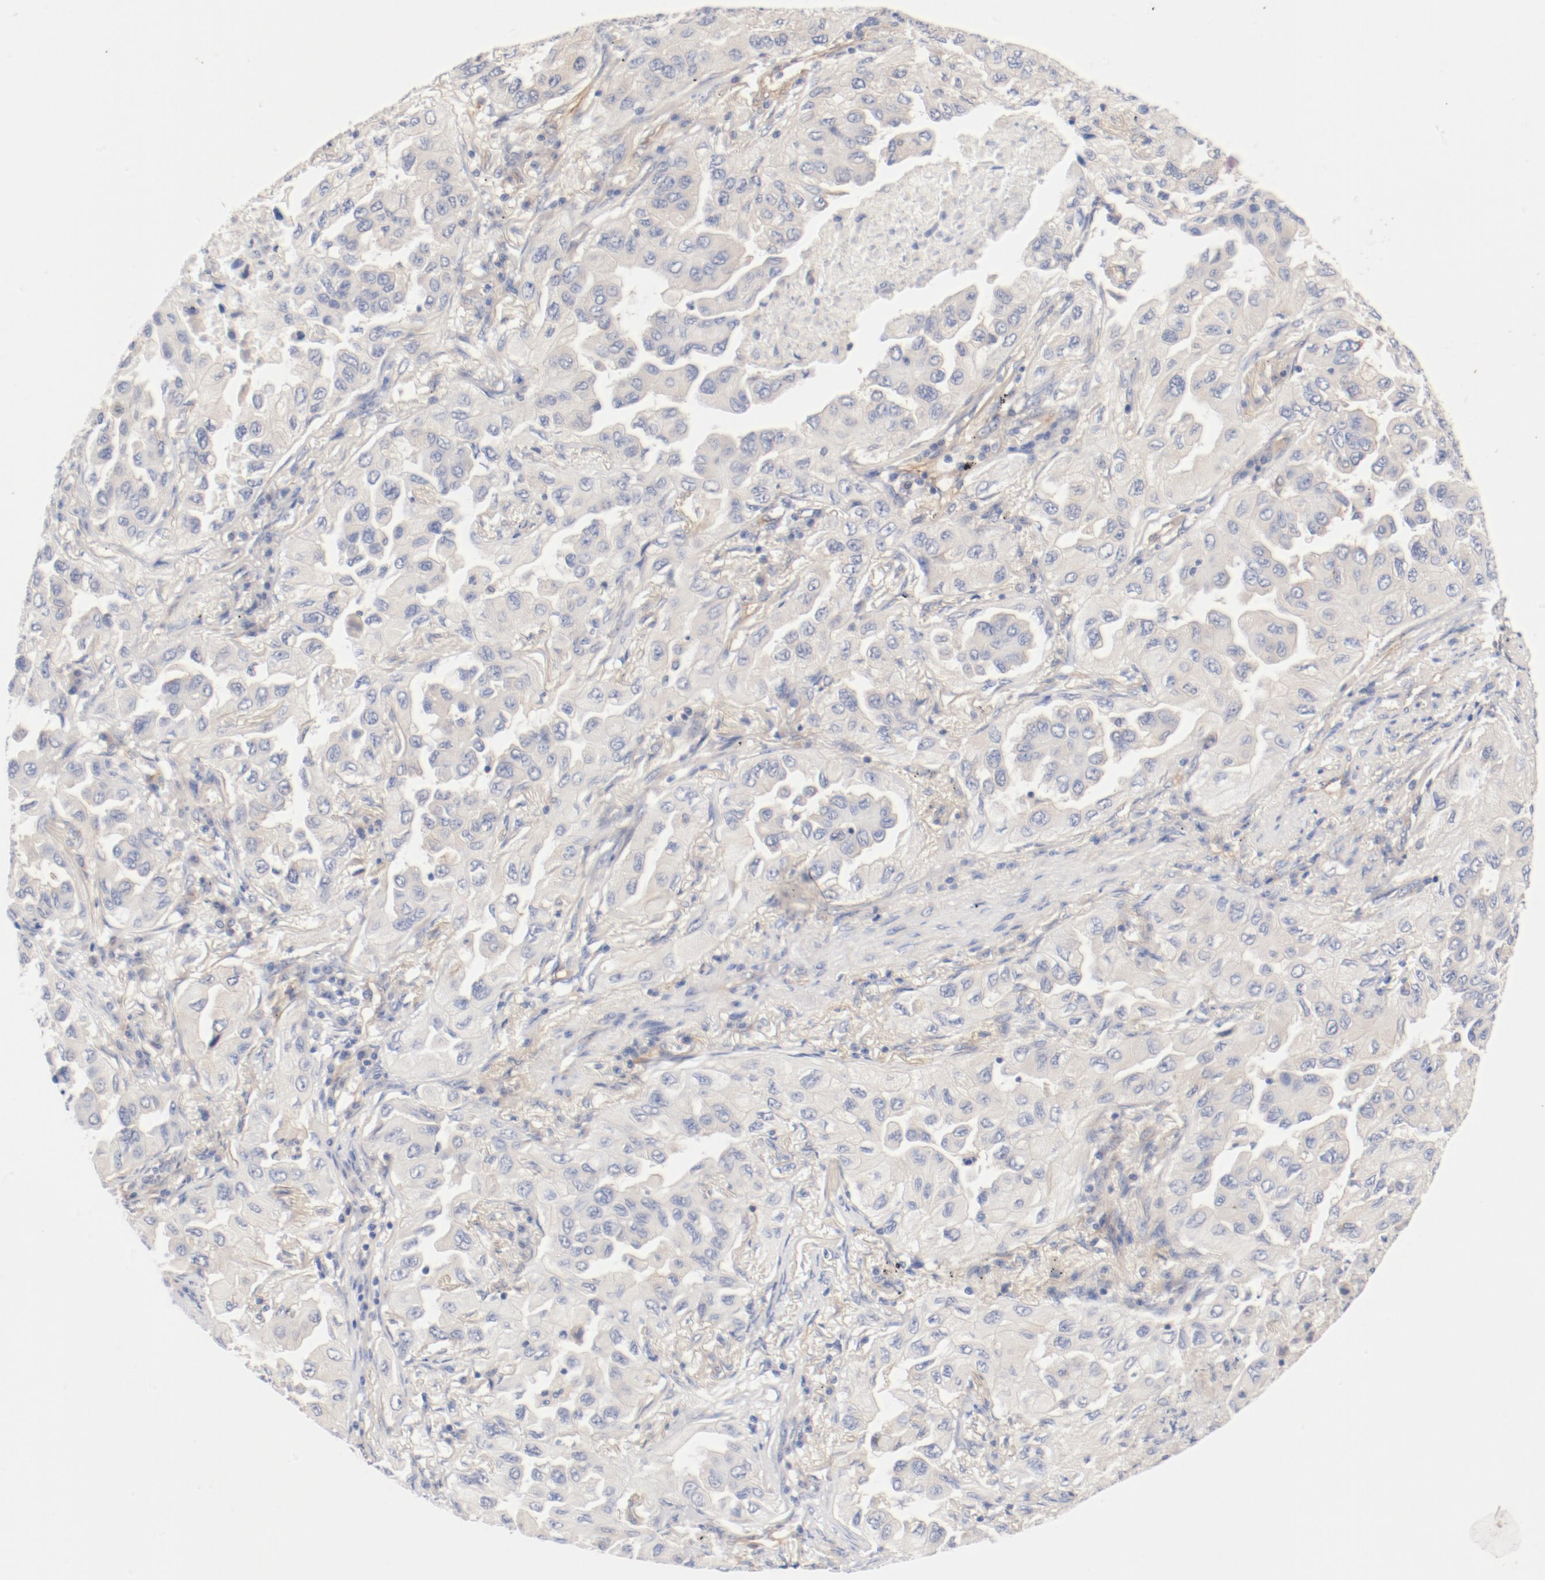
{"staining": {"intensity": "weak", "quantity": "25%-75%", "location": "cytoplasmic/membranous"}, "tissue": "lung cancer", "cell_type": "Tumor cells", "image_type": "cancer", "snomed": [{"axis": "morphology", "description": "Adenocarcinoma, NOS"}, {"axis": "topography", "description": "Lung"}], "caption": "A photomicrograph of adenocarcinoma (lung) stained for a protein exhibits weak cytoplasmic/membranous brown staining in tumor cells.", "gene": "DYNC1H1", "patient": {"sex": "female", "age": 65}}